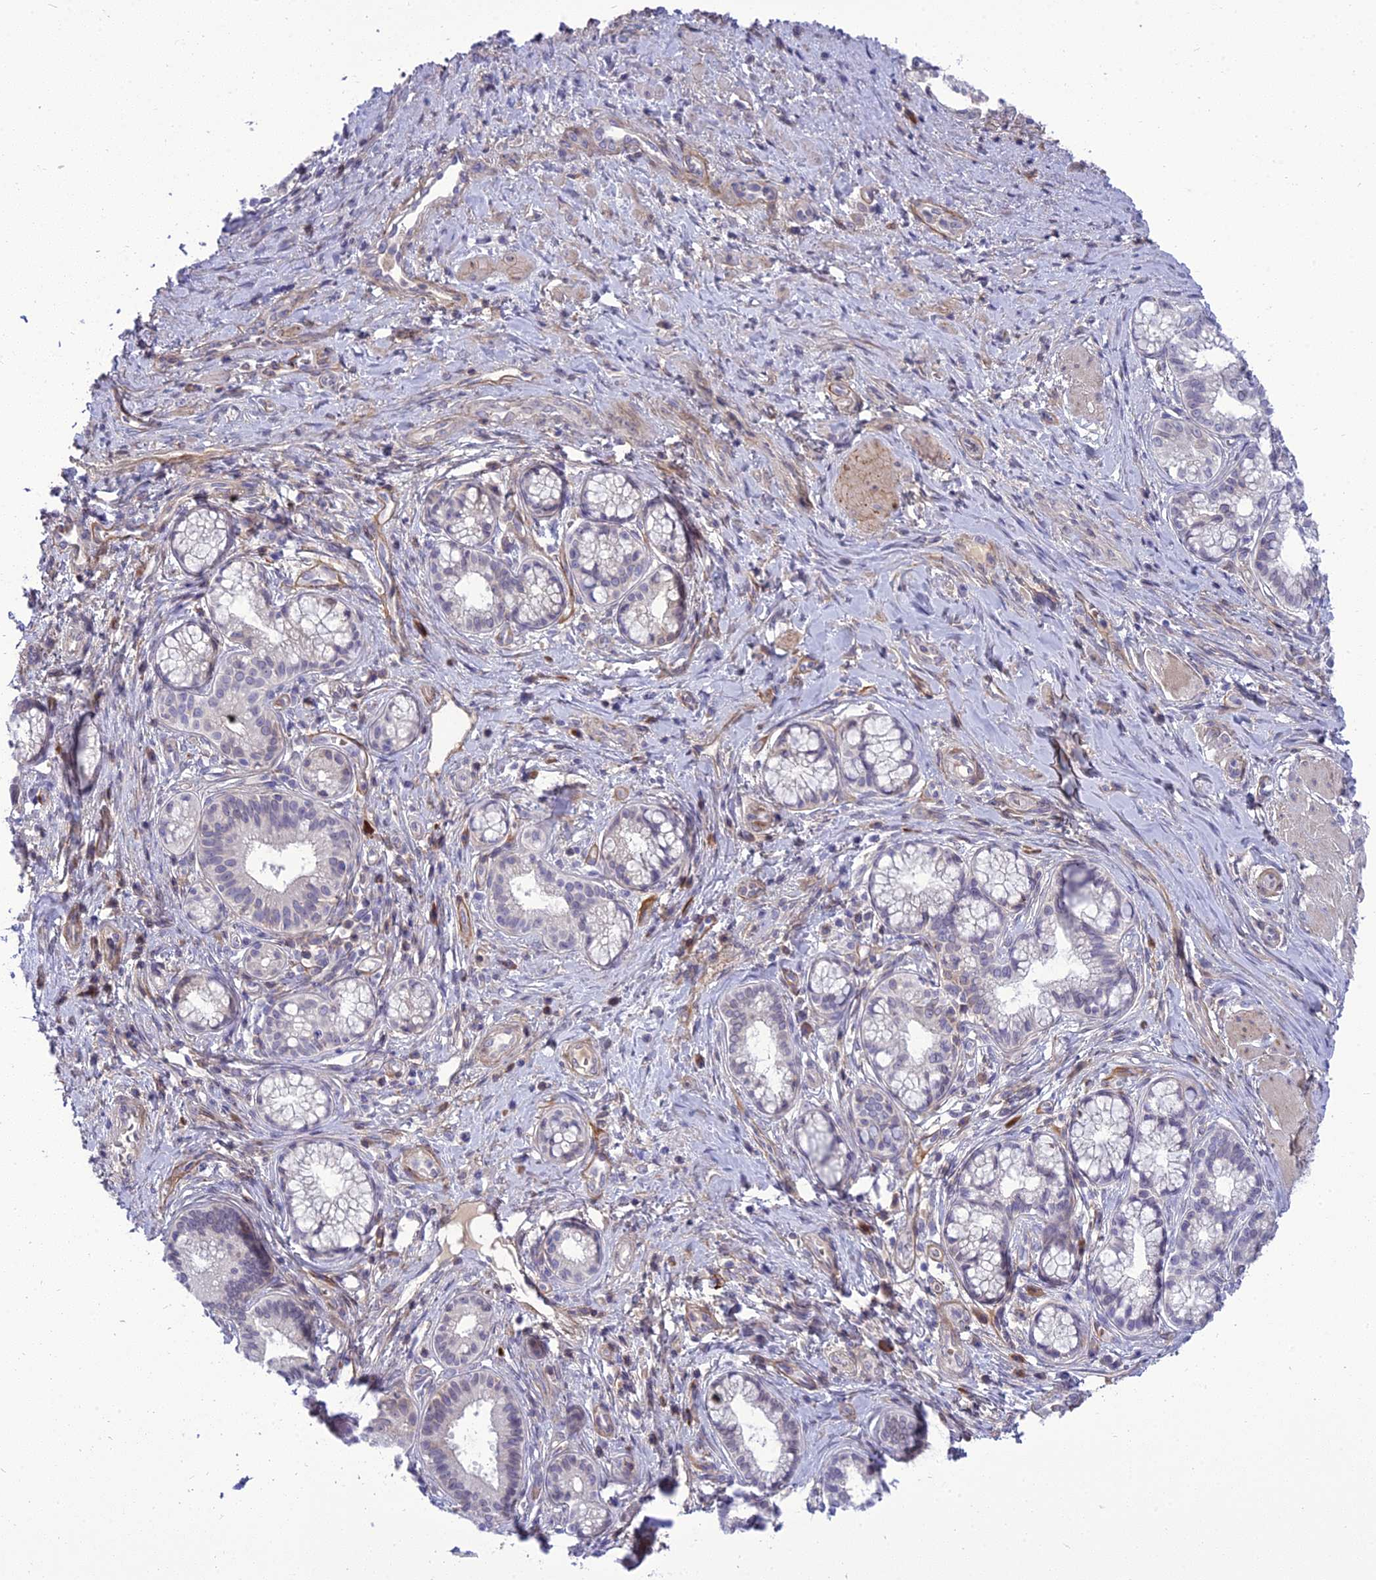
{"staining": {"intensity": "negative", "quantity": "none", "location": "none"}, "tissue": "pancreatic cancer", "cell_type": "Tumor cells", "image_type": "cancer", "snomed": [{"axis": "morphology", "description": "Adenocarcinoma, NOS"}, {"axis": "topography", "description": "Pancreas"}], "caption": "Tumor cells show no significant expression in pancreatic cancer.", "gene": "MBD3L1", "patient": {"sex": "male", "age": 72}}